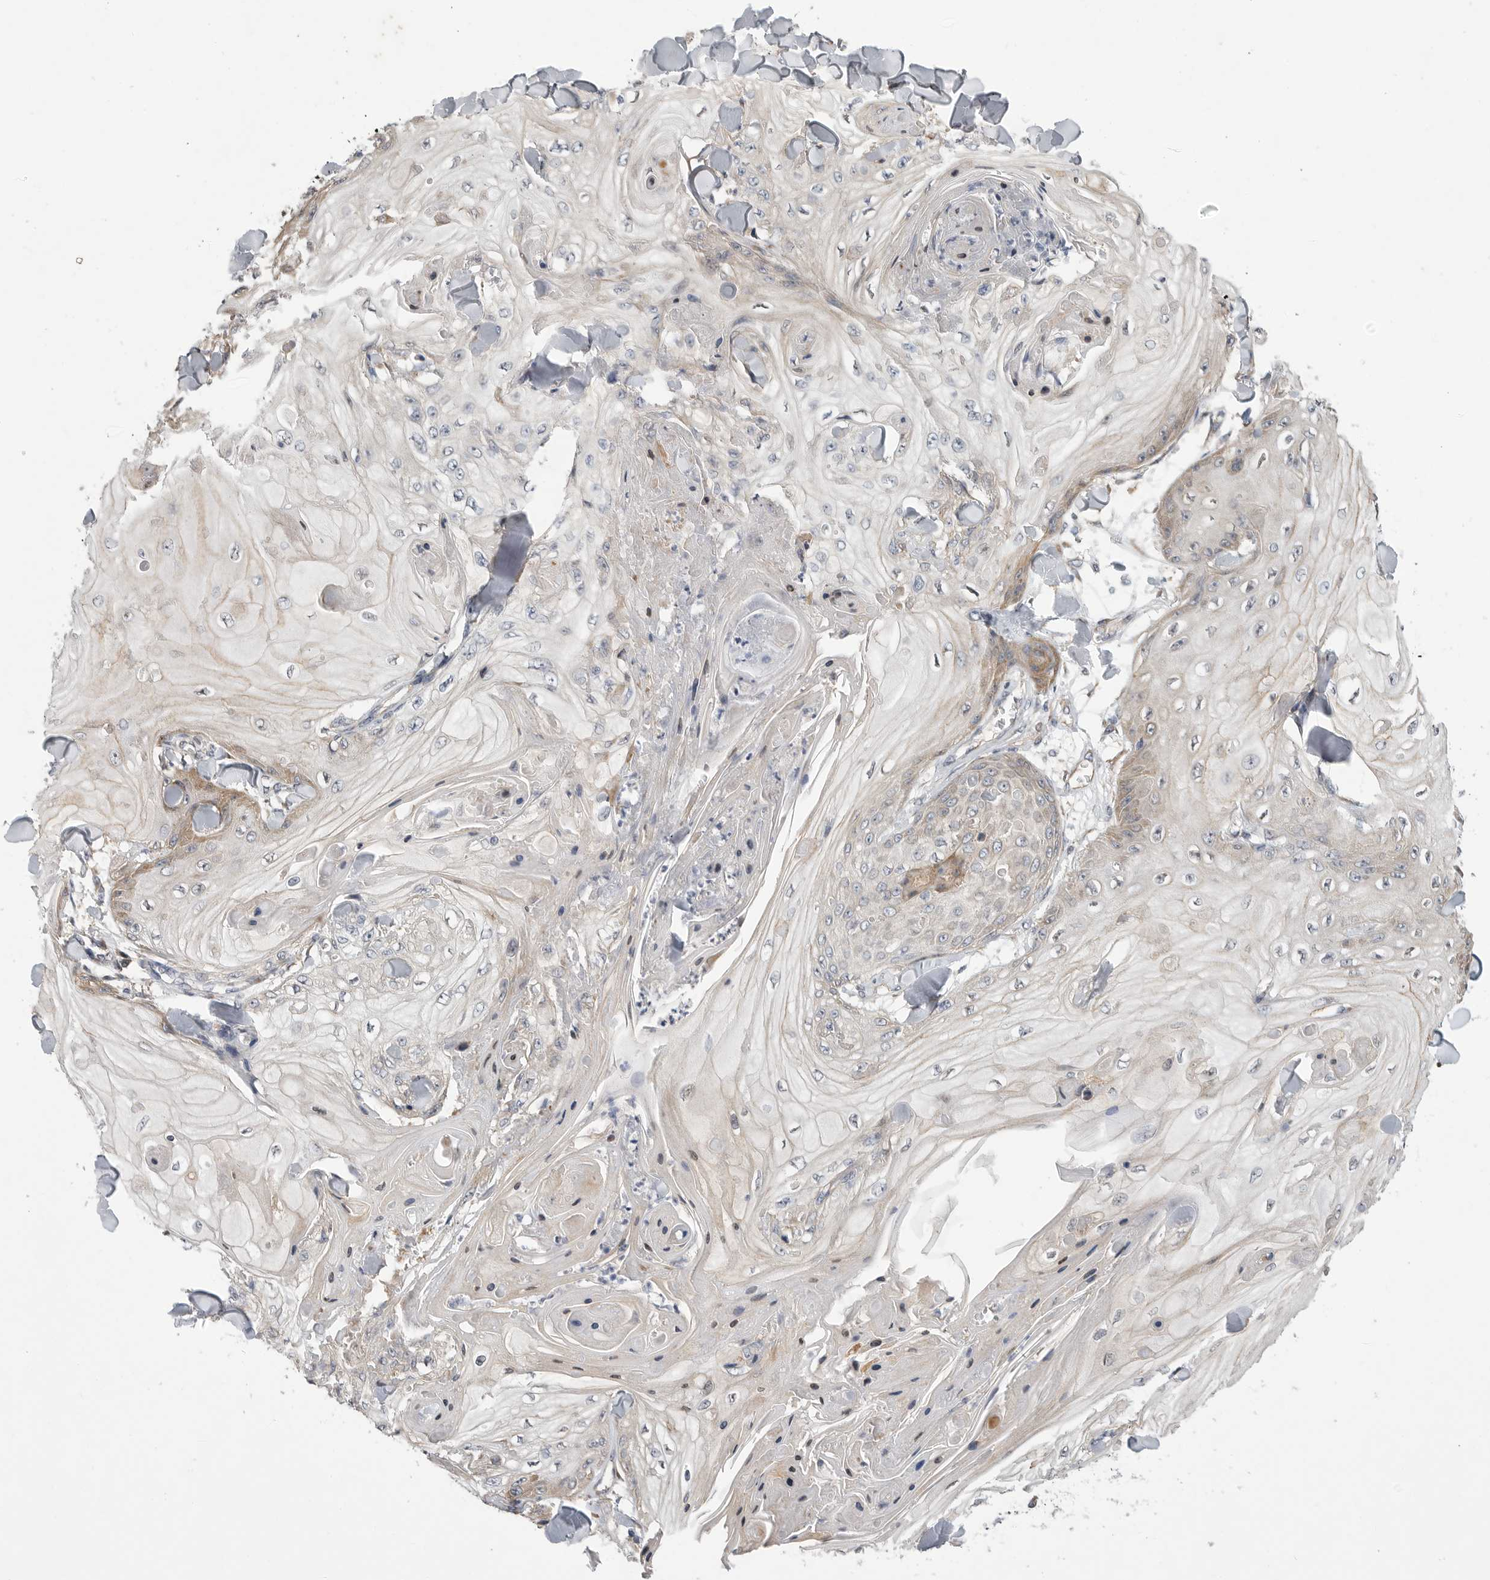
{"staining": {"intensity": "moderate", "quantity": "<25%", "location": "cytoplasmic/membranous"}, "tissue": "skin cancer", "cell_type": "Tumor cells", "image_type": "cancer", "snomed": [{"axis": "morphology", "description": "Squamous cell carcinoma, NOS"}, {"axis": "topography", "description": "Skin"}], "caption": "IHC (DAB (3,3'-diaminobenzidine)) staining of skin cancer displays moderate cytoplasmic/membranous protein positivity in approximately <25% of tumor cells.", "gene": "FBXO43", "patient": {"sex": "male", "age": 74}}